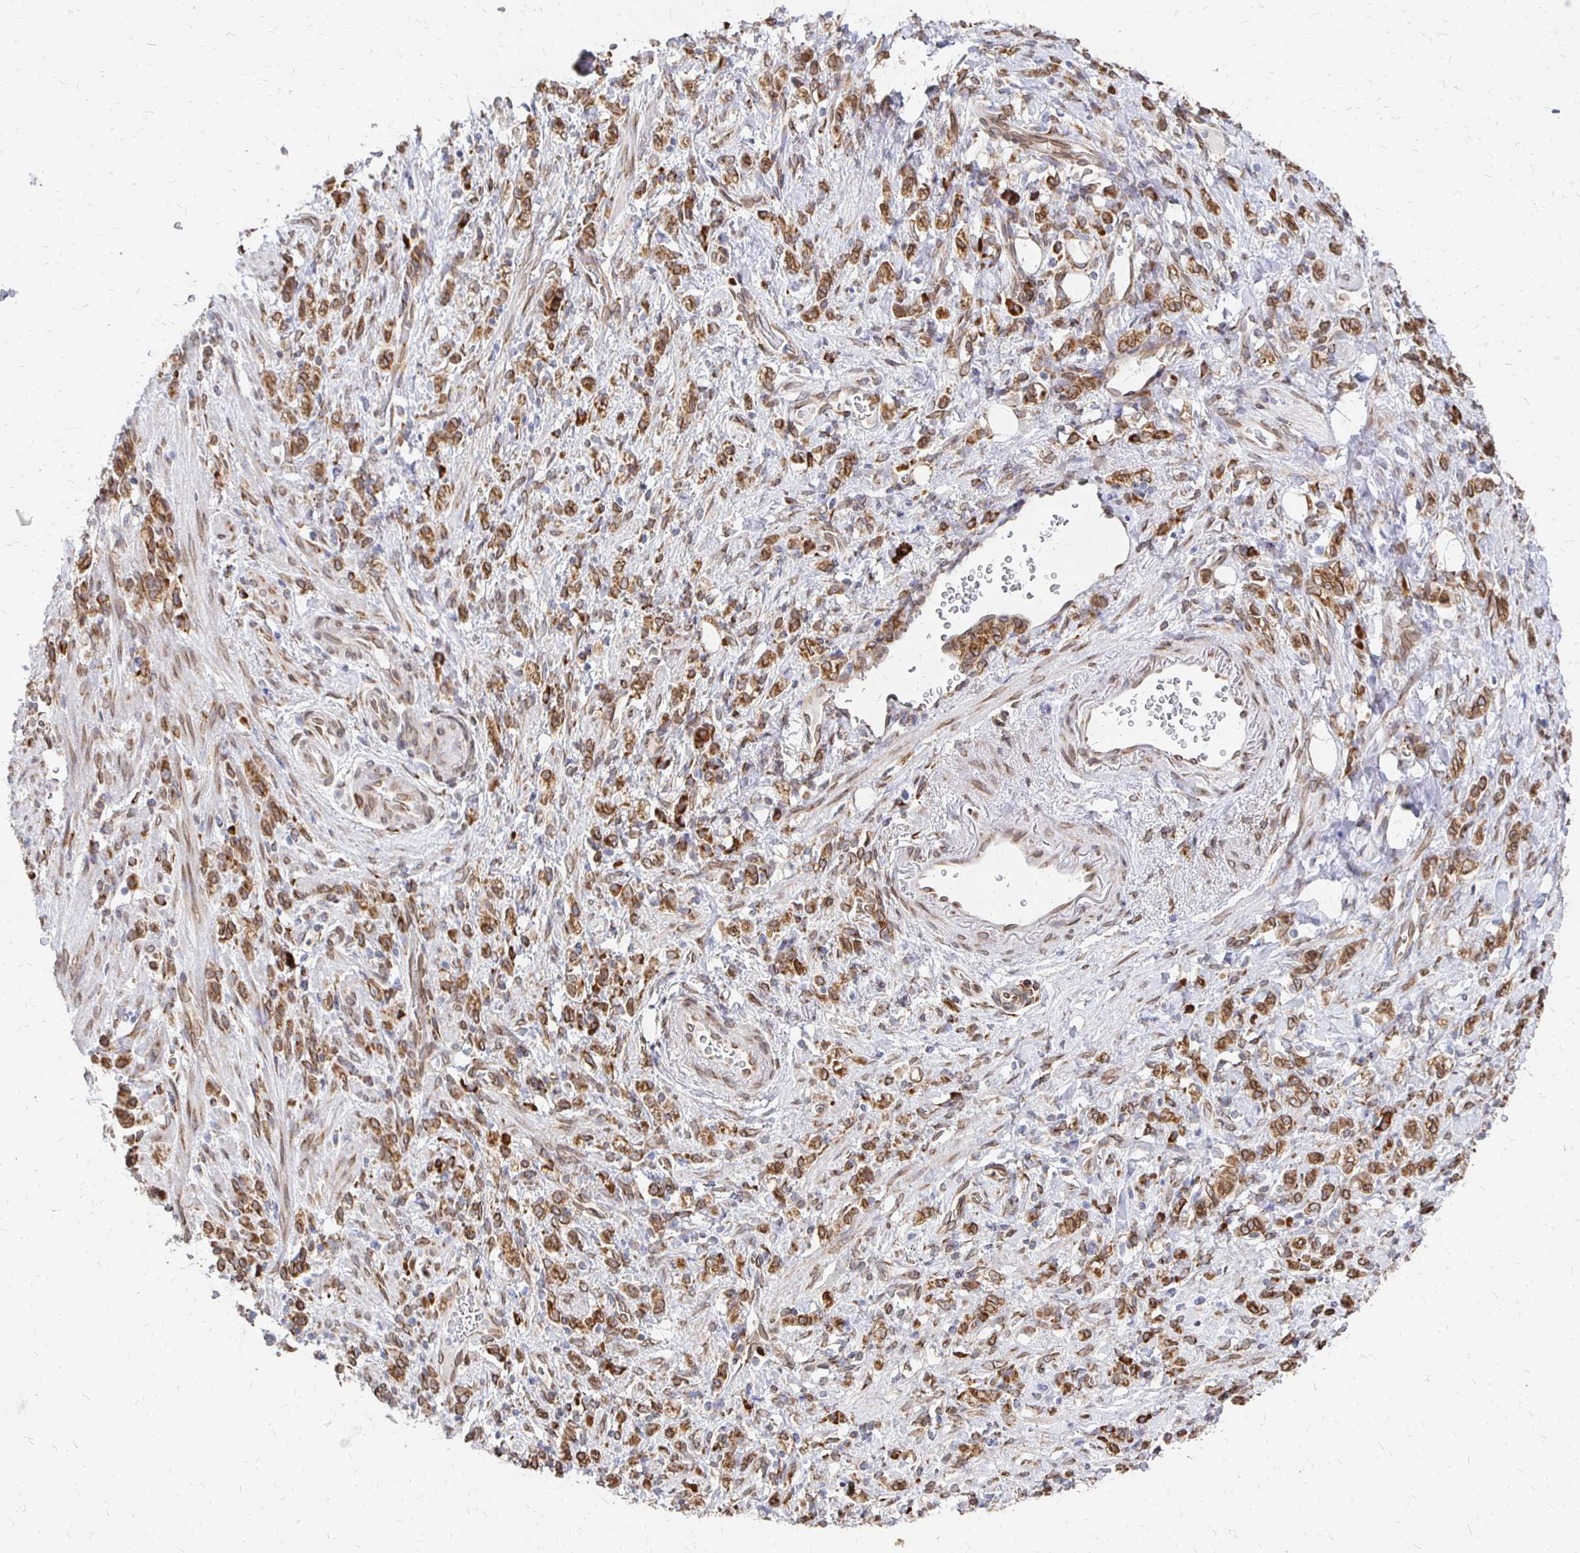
{"staining": {"intensity": "strong", "quantity": ">75%", "location": "cytoplasmic/membranous,nuclear"}, "tissue": "stomach cancer", "cell_type": "Tumor cells", "image_type": "cancer", "snomed": [{"axis": "morphology", "description": "Adenocarcinoma, NOS"}, {"axis": "topography", "description": "Stomach"}], "caption": "Strong cytoplasmic/membranous and nuclear protein positivity is seen in approximately >75% of tumor cells in stomach adenocarcinoma.", "gene": "PELI3", "patient": {"sex": "male", "age": 77}}